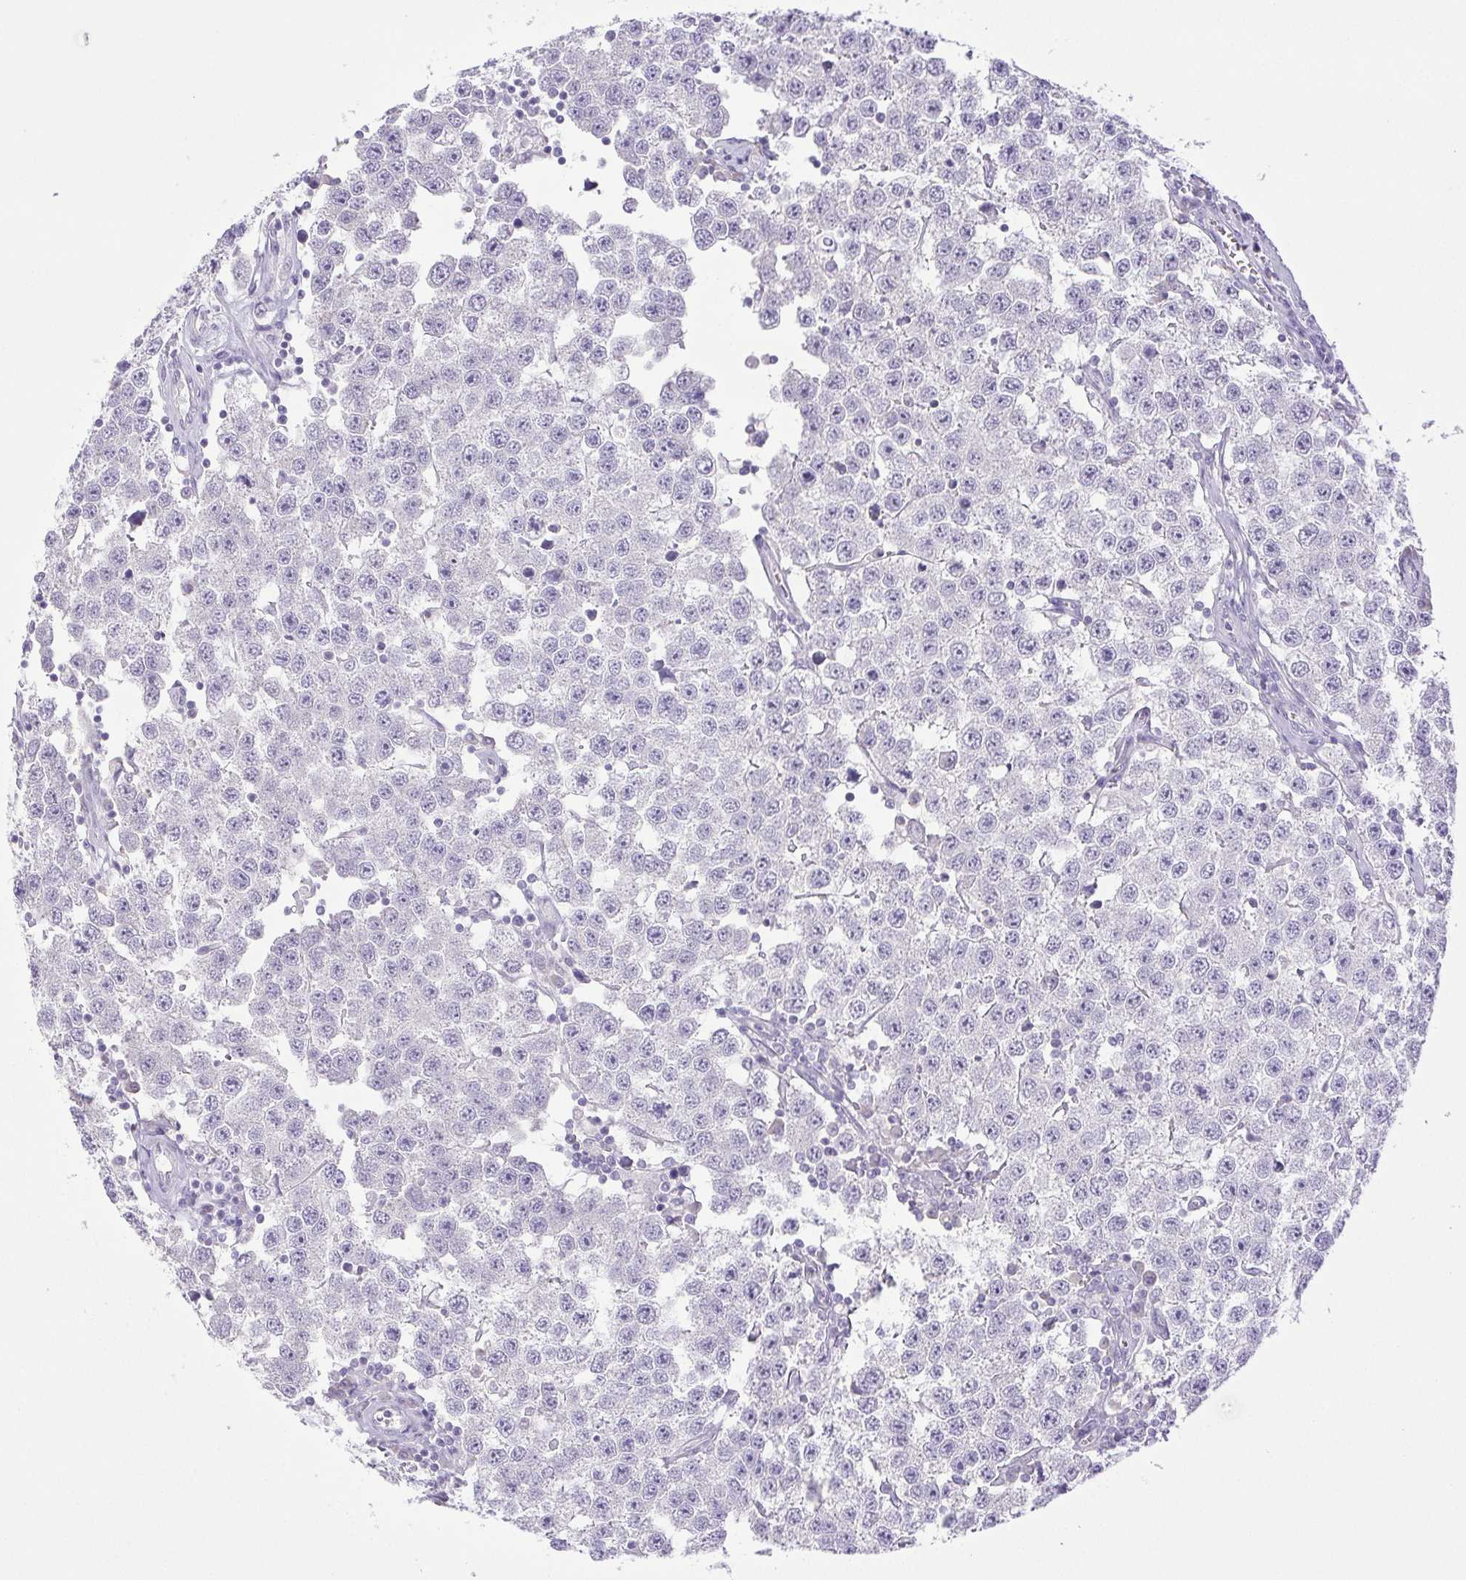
{"staining": {"intensity": "negative", "quantity": "none", "location": "none"}, "tissue": "testis cancer", "cell_type": "Tumor cells", "image_type": "cancer", "snomed": [{"axis": "morphology", "description": "Seminoma, NOS"}, {"axis": "topography", "description": "Testis"}], "caption": "An immunohistochemistry micrograph of testis seminoma is shown. There is no staining in tumor cells of testis seminoma.", "gene": "PAPPA2", "patient": {"sex": "male", "age": 34}}